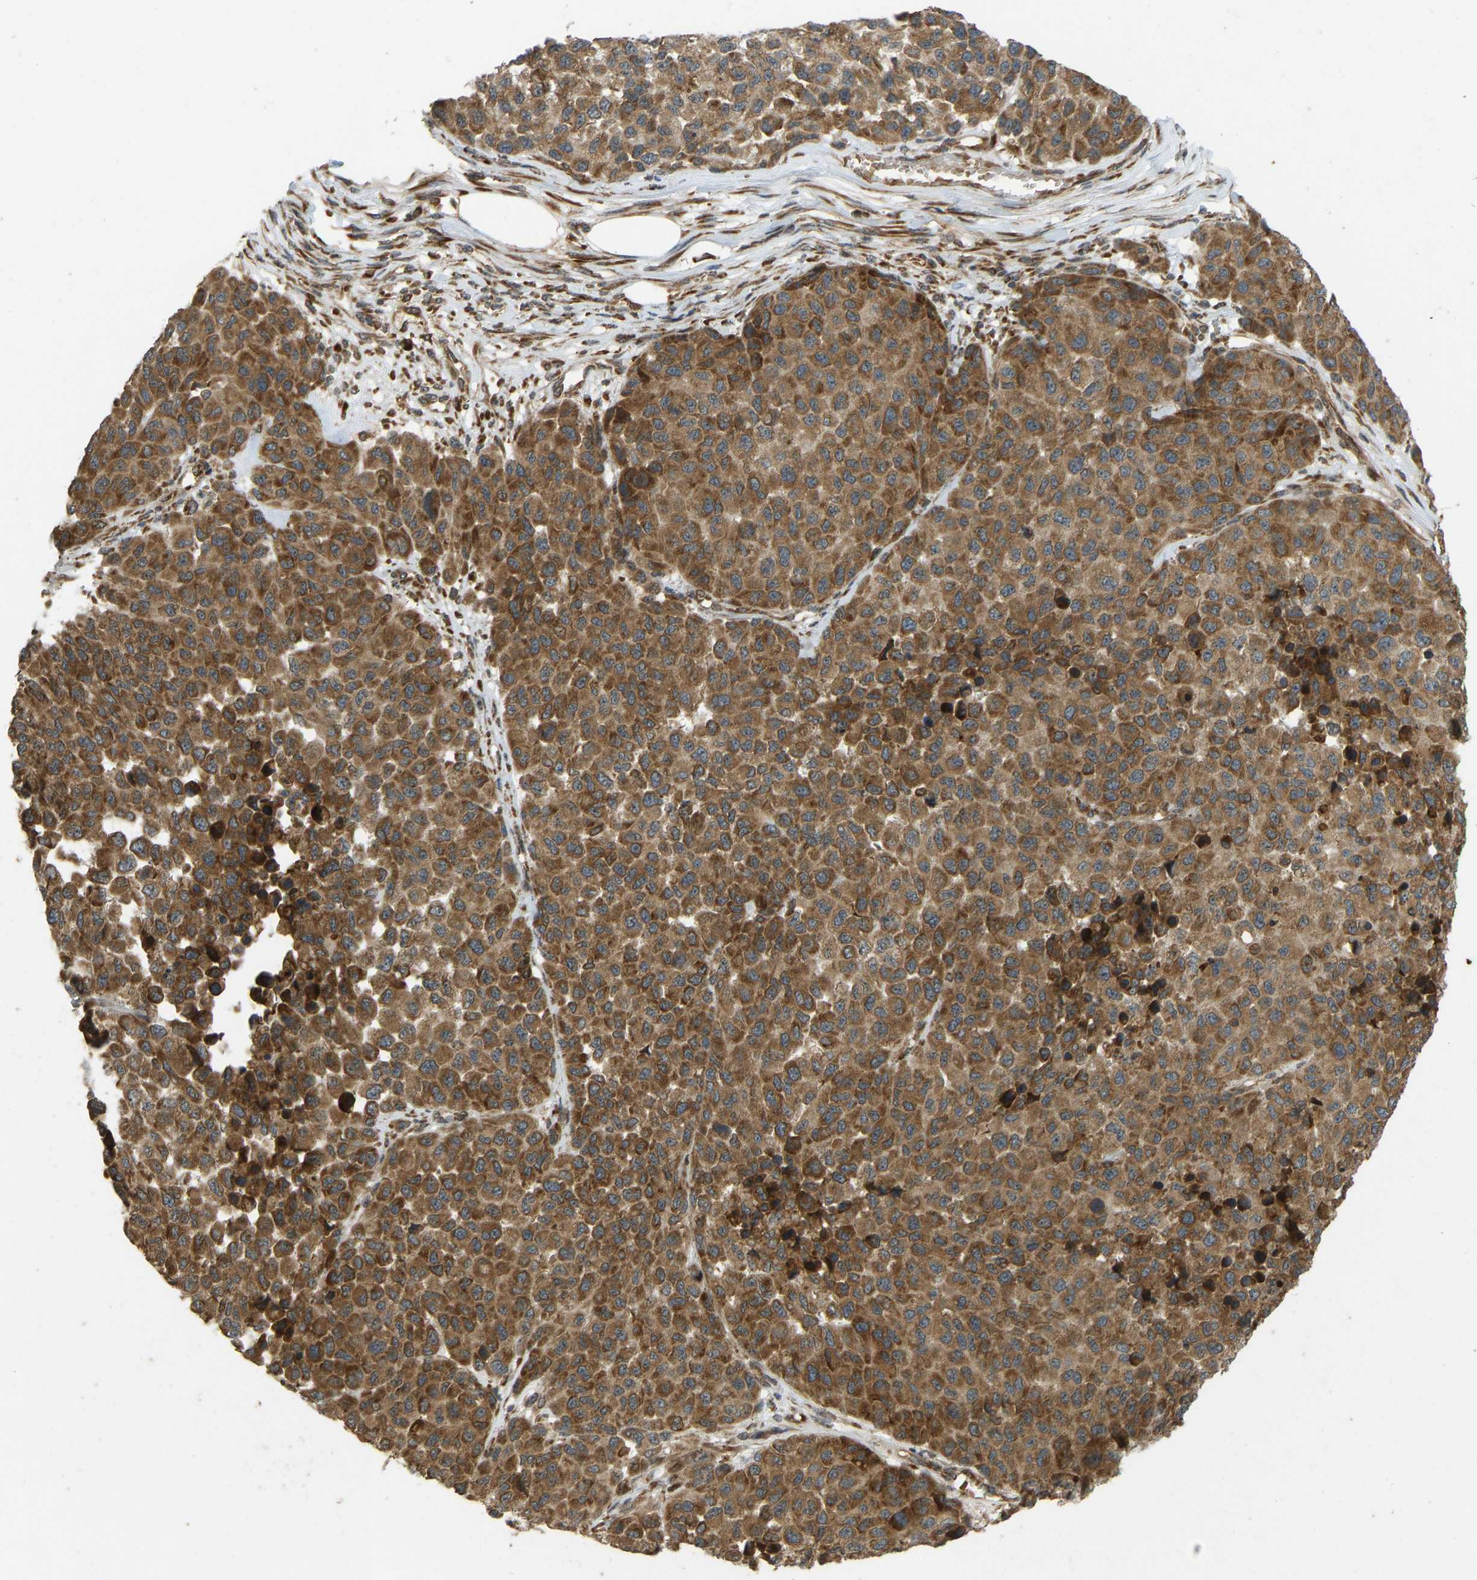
{"staining": {"intensity": "moderate", "quantity": ">75%", "location": "cytoplasmic/membranous"}, "tissue": "melanoma", "cell_type": "Tumor cells", "image_type": "cancer", "snomed": [{"axis": "morphology", "description": "Malignant melanoma, NOS"}, {"axis": "topography", "description": "Skin"}], "caption": "Human malignant melanoma stained with a protein marker exhibits moderate staining in tumor cells.", "gene": "RPN2", "patient": {"sex": "male", "age": 62}}